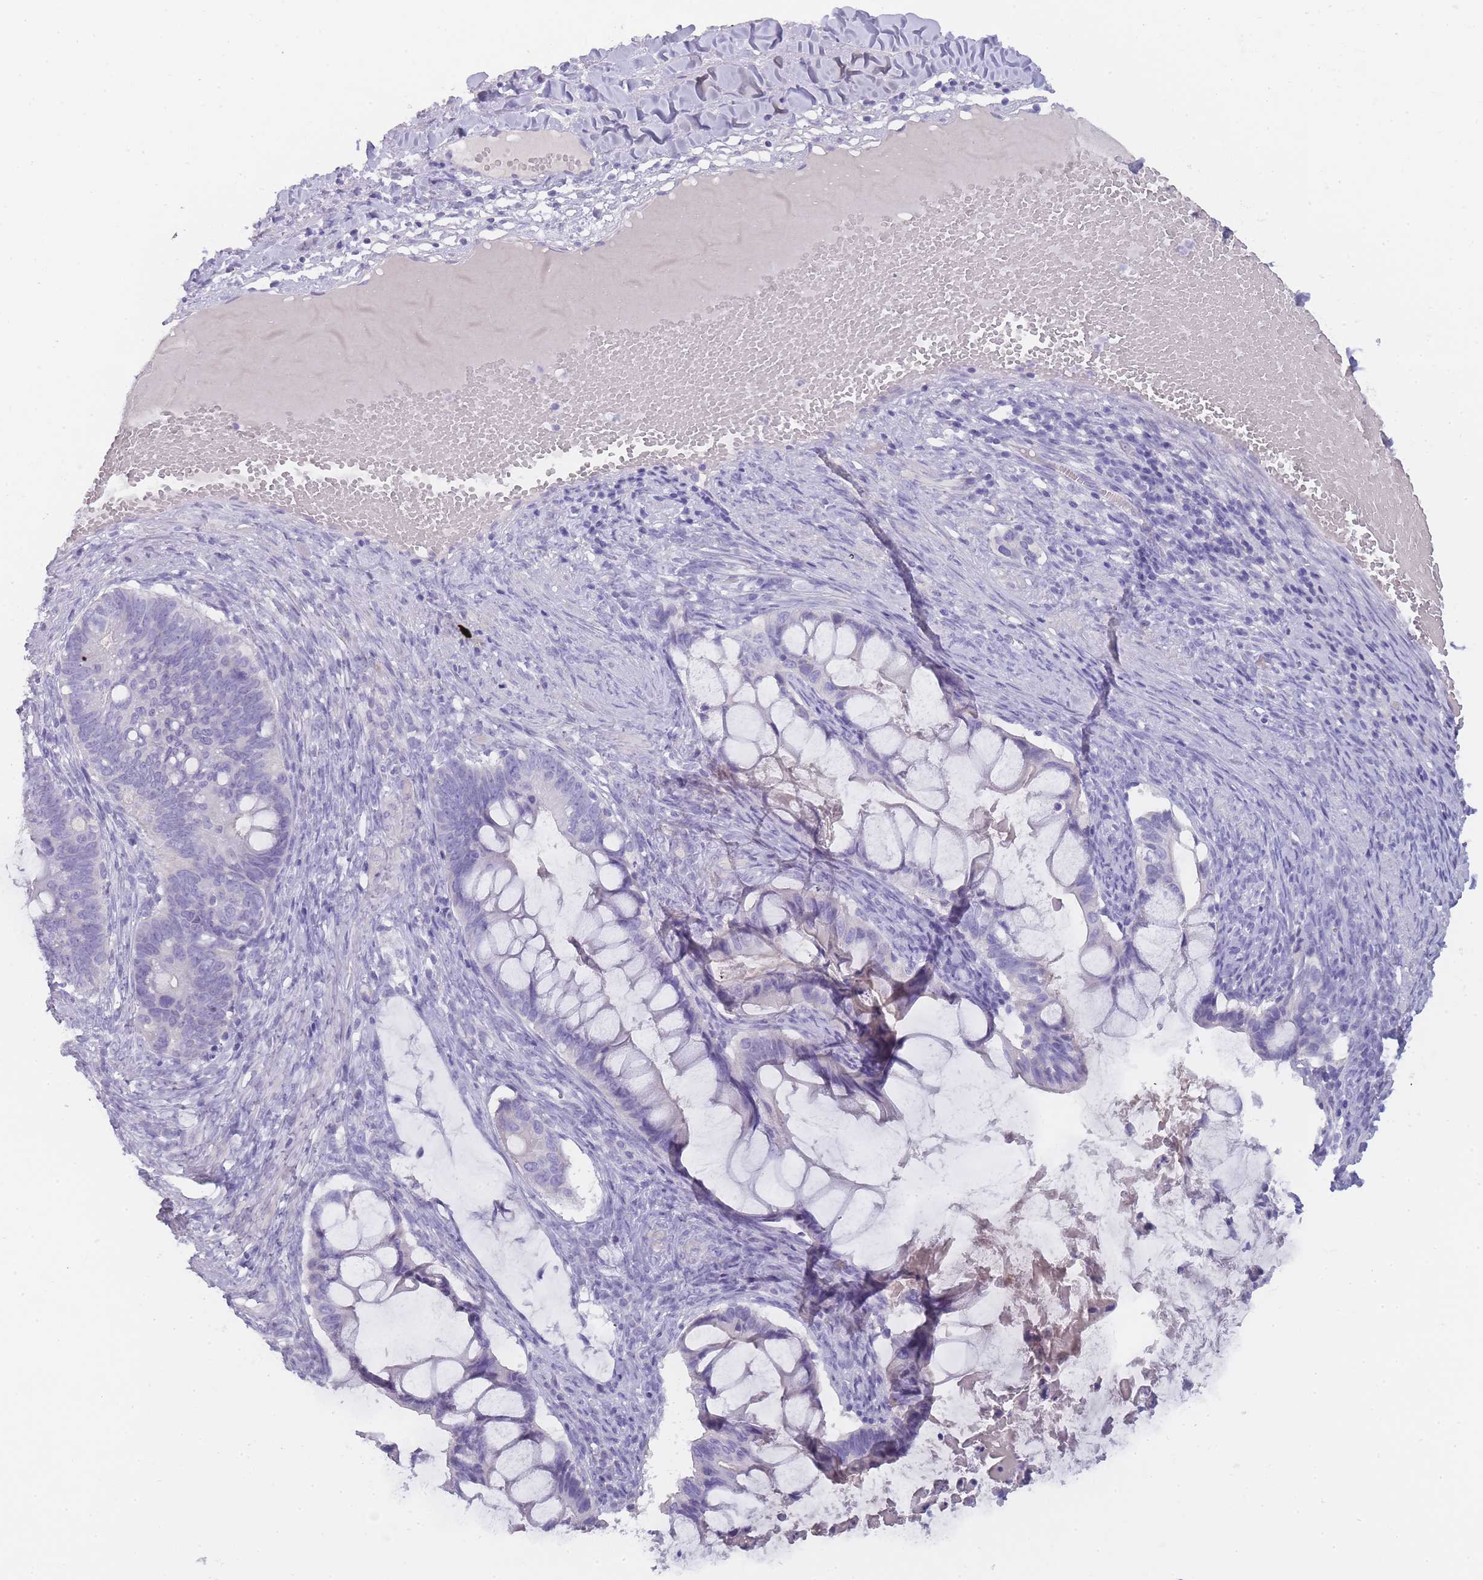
{"staining": {"intensity": "negative", "quantity": "none", "location": "none"}, "tissue": "ovarian cancer", "cell_type": "Tumor cells", "image_type": "cancer", "snomed": [{"axis": "morphology", "description": "Cystadenocarcinoma, mucinous, NOS"}, {"axis": "topography", "description": "Ovary"}], "caption": "This is a histopathology image of IHC staining of mucinous cystadenocarcinoma (ovarian), which shows no positivity in tumor cells. (Brightfield microscopy of DAB (3,3'-diaminobenzidine) IHC at high magnification).", "gene": "TCP11", "patient": {"sex": "female", "age": 61}}